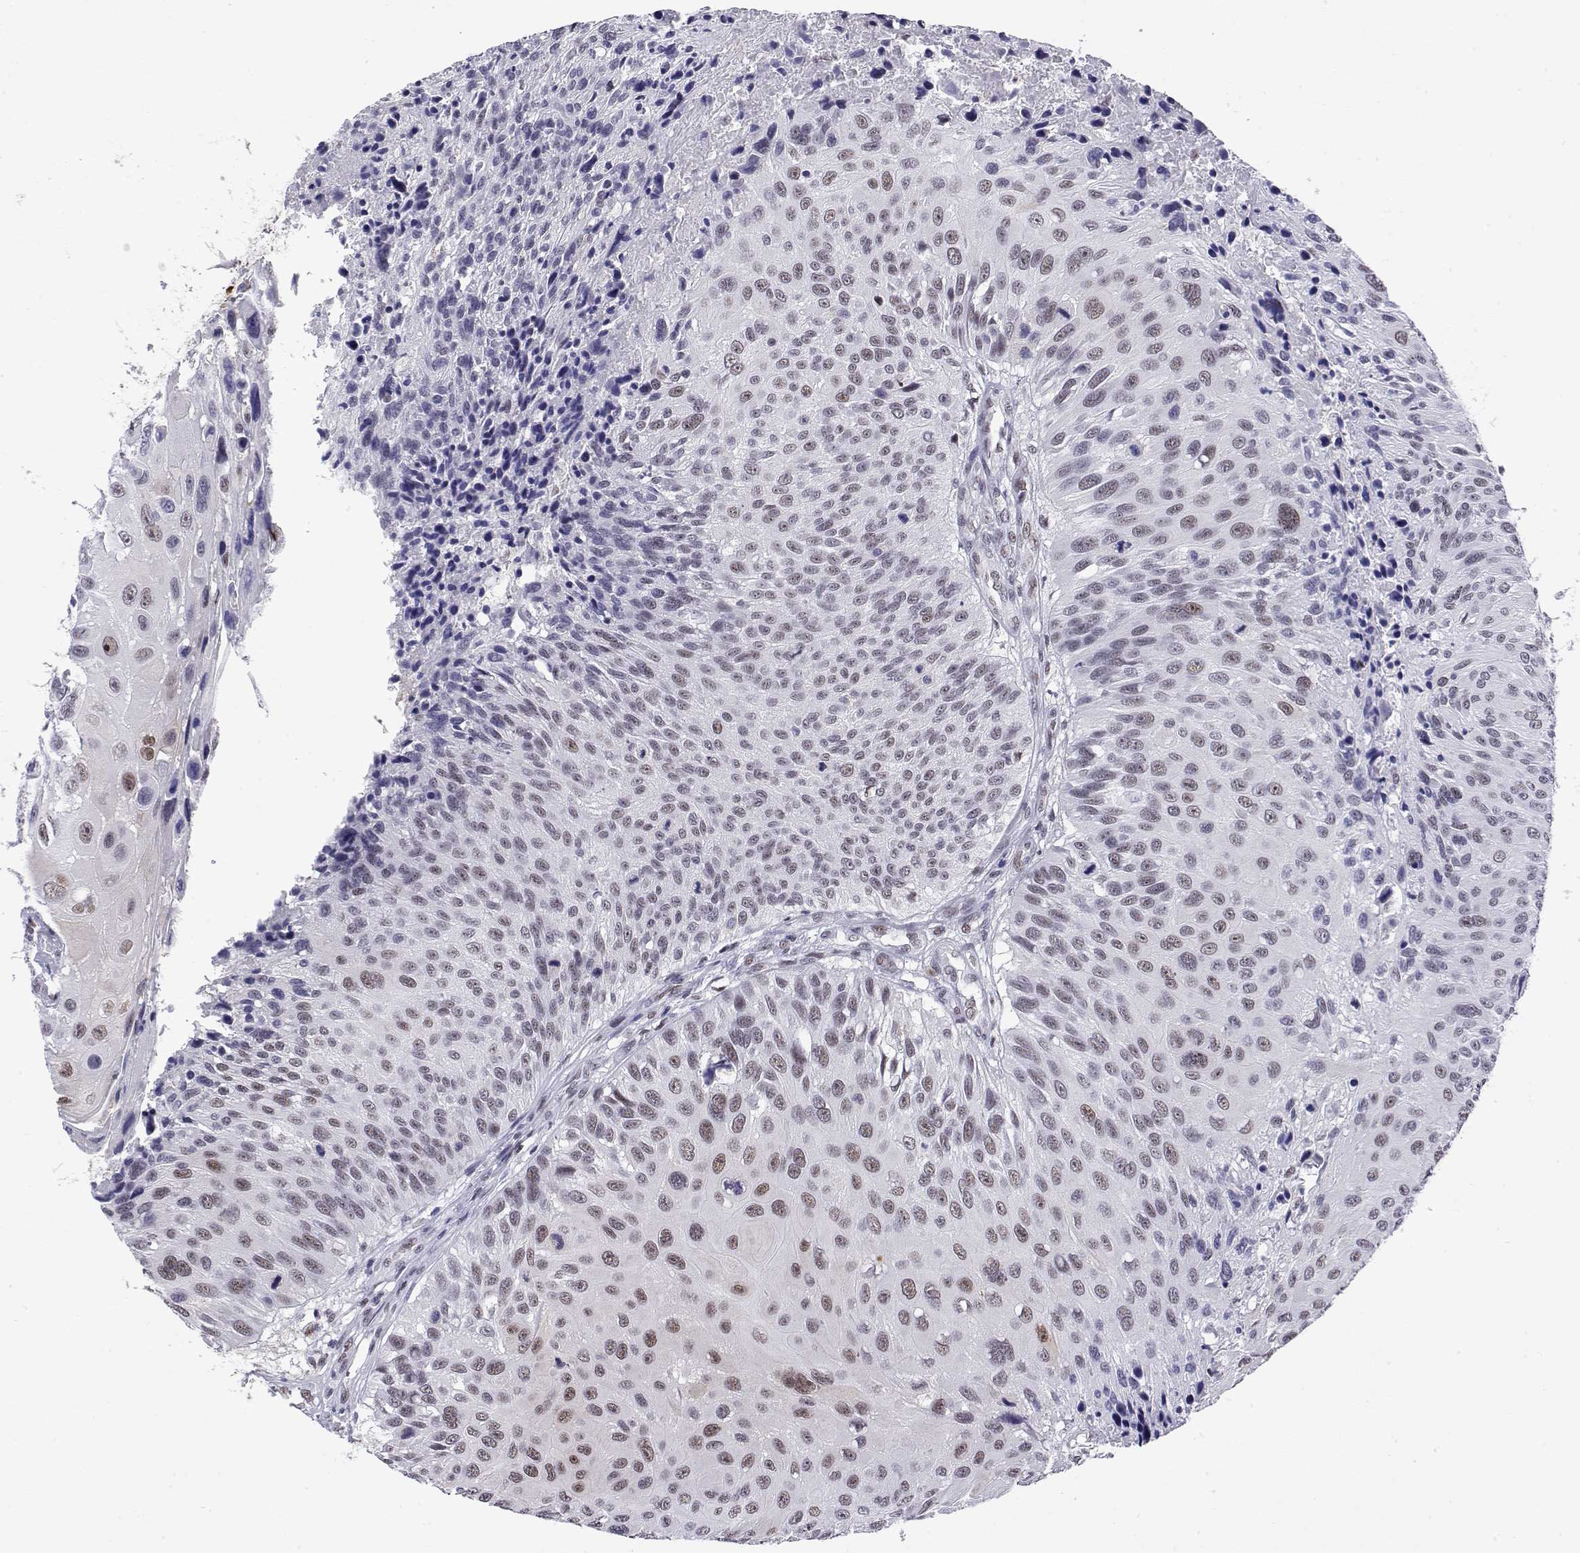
{"staining": {"intensity": "moderate", "quantity": "25%-75%", "location": "nuclear"}, "tissue": "urothelial cancer", "cell_type": "Tumor cells", "image_type": "cancer", "snomed": [{"axis": "morphology", "description": "Urothelial carcinoma, NOS"}, {"axis": "topography", "description": "Urinary bladder"}], "caption": "Immunohistochemical staining of human transitional cell carcinoma displays medium levels of moderate nuclear staining in about 25%-75% of tumor cells.", "gene": "POLDIP3", "patient": {"sex": "male", "age": 55}}